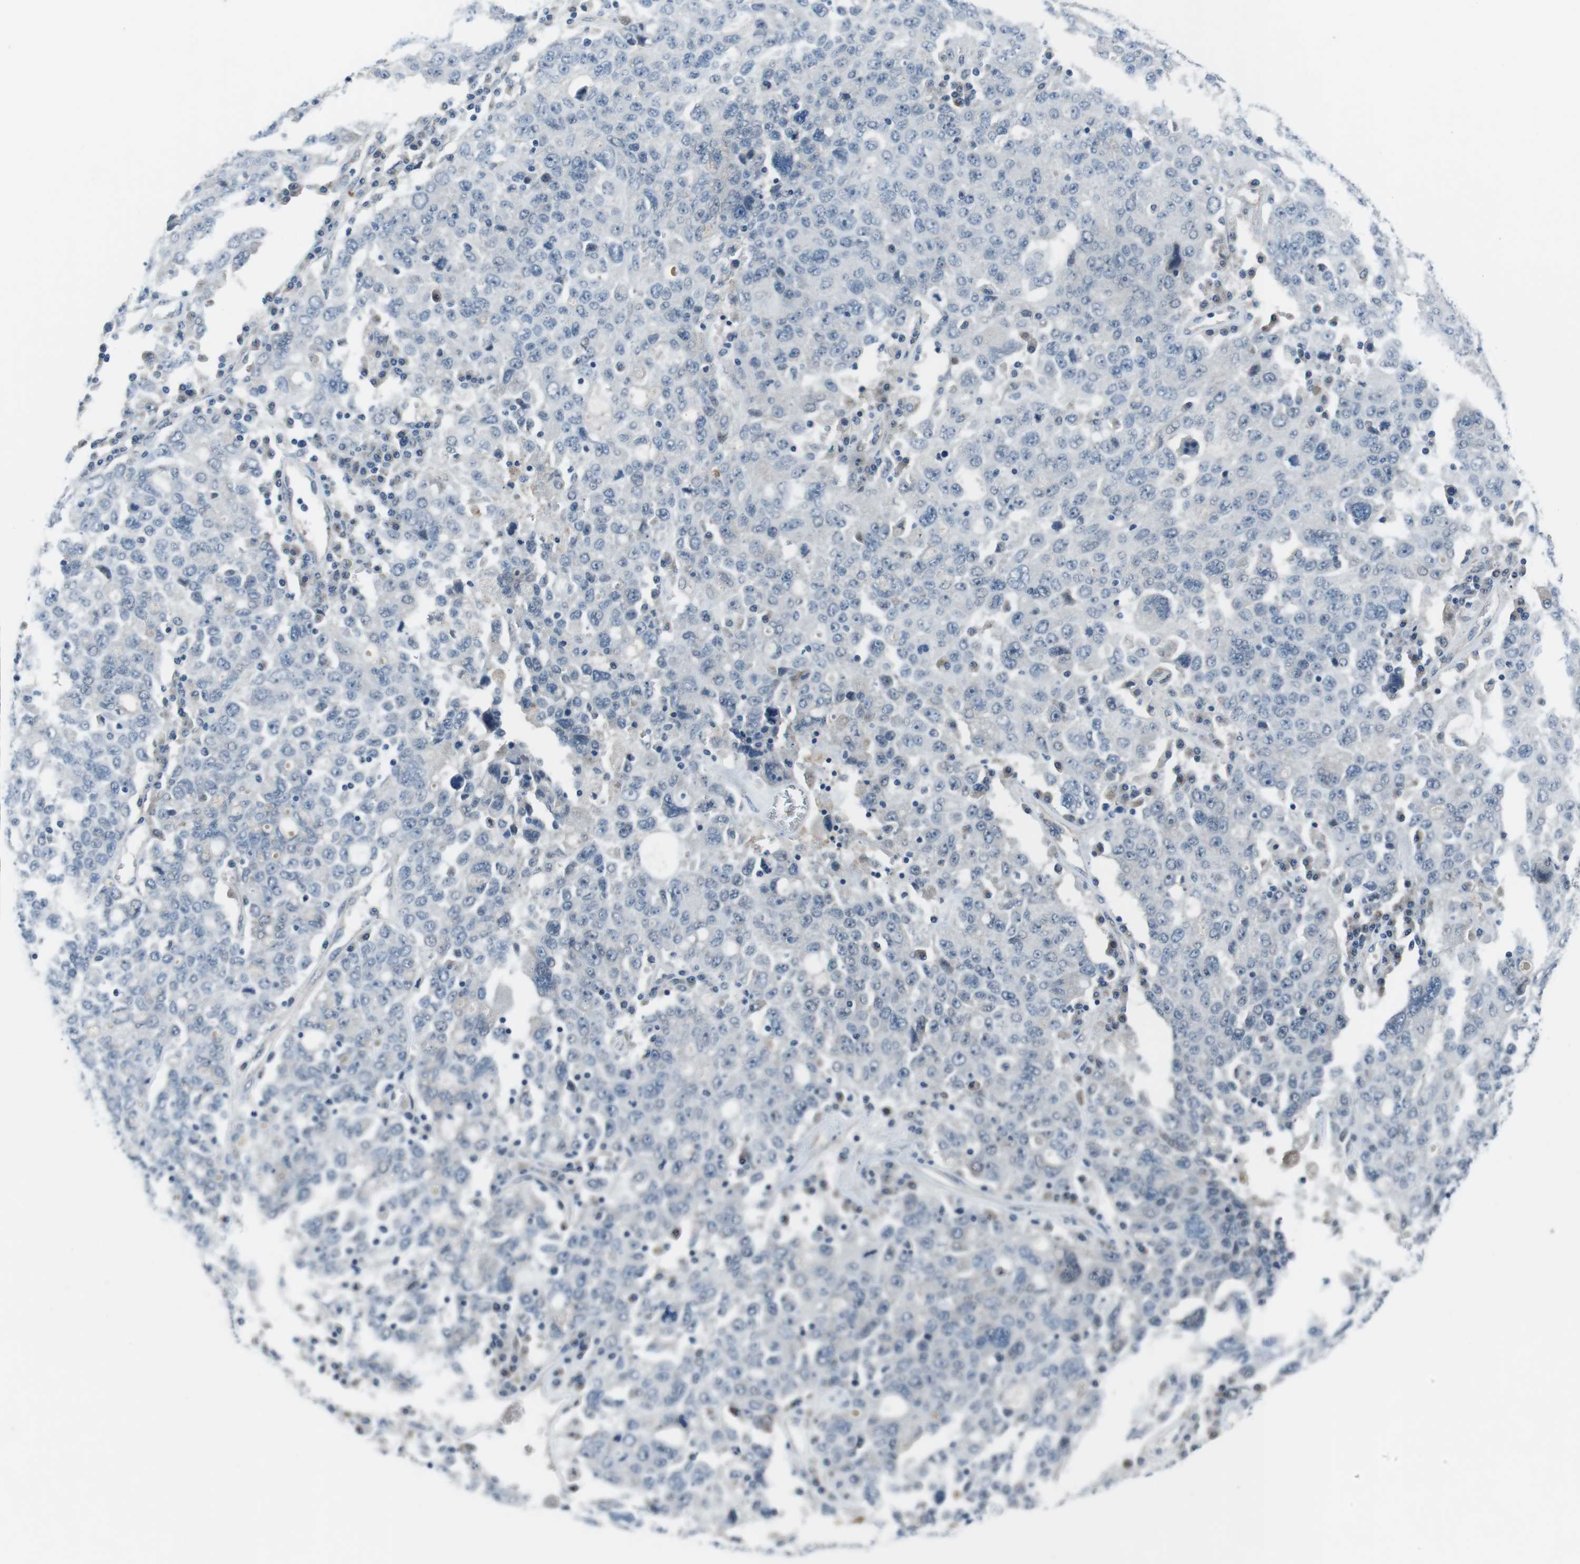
{"staining": {"intensity": "negative", "quantity": "none", "location": "none"}, "tissue": "ovarian cancer", "cell_type": "Tumor cells", "image_type": "cancer", "snomed": [{"axis": "morphology", "description": "Carcinoma, endometroid"}, {"axis": "topography", "description": "Ovary"}], "caption": "Immunohistochemistry (IHC) micrograph of ovarian endometroid carcinoma stained for a protein (brown), which shows no expression in tumor cells.", "gene": "ANK2", "patient": {"sex": "female", "age": 62}}